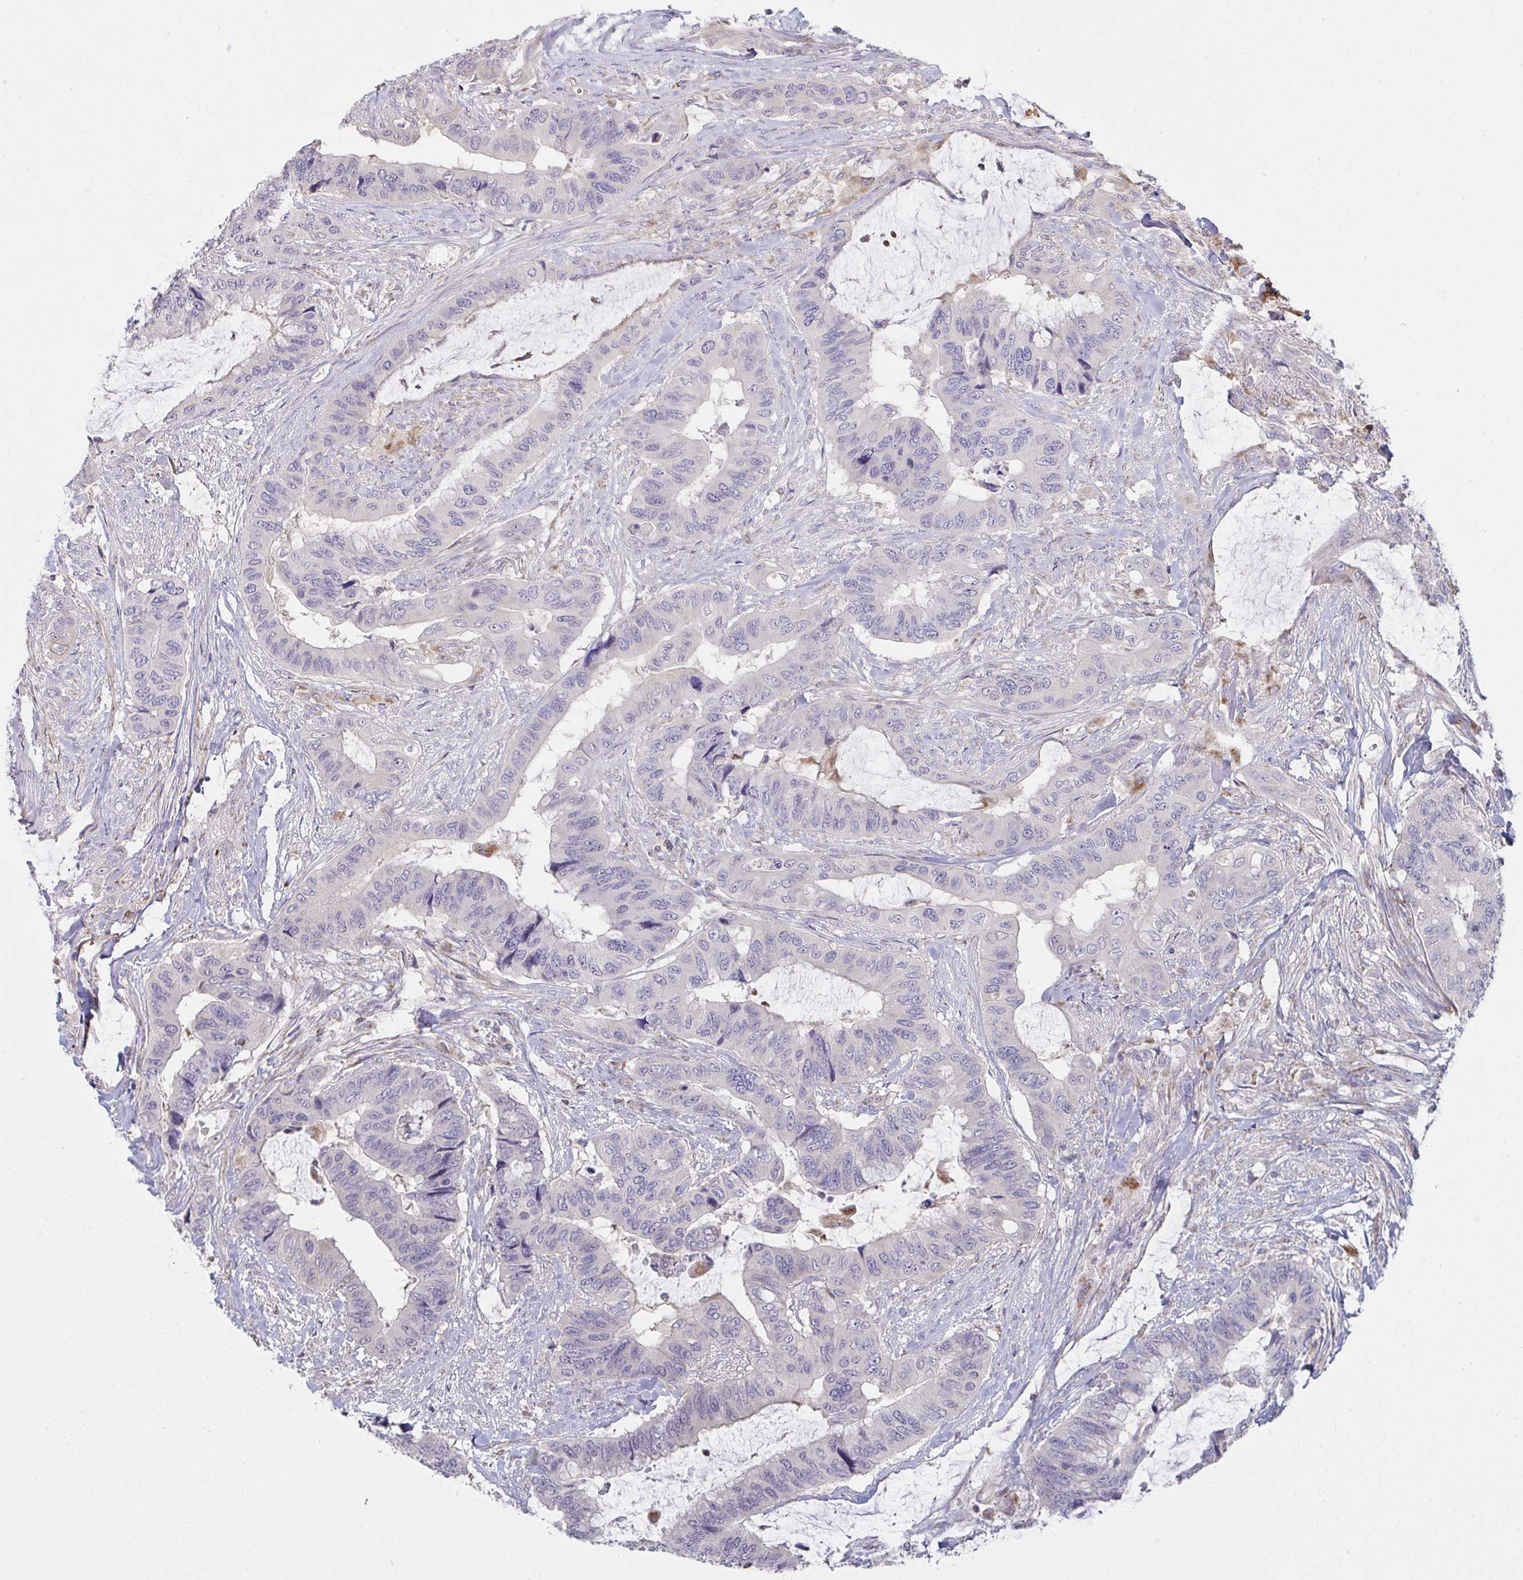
{"staining": {"intensity": "negative", "quantity": "none", "location": "none"}, "tissue": "colorectal cancer", "cell_type": "Tumor cells", "image_type": "cancer", "snomed": [{"axis": "morphology", "description": "Adenocarcinoma, NOS"}, {"axis": "topography", "description": "Rectum"}], "caption": "IHC histopathology image of neoplastic tissue: human adenocarcinoma (colorectal) stained with DAB (3,3'-diaminobenzidine) reveals no significant protein expression in tumor cells.", "gene": "NDUFA7", "patient": {"sex": "female", "age": 59}}